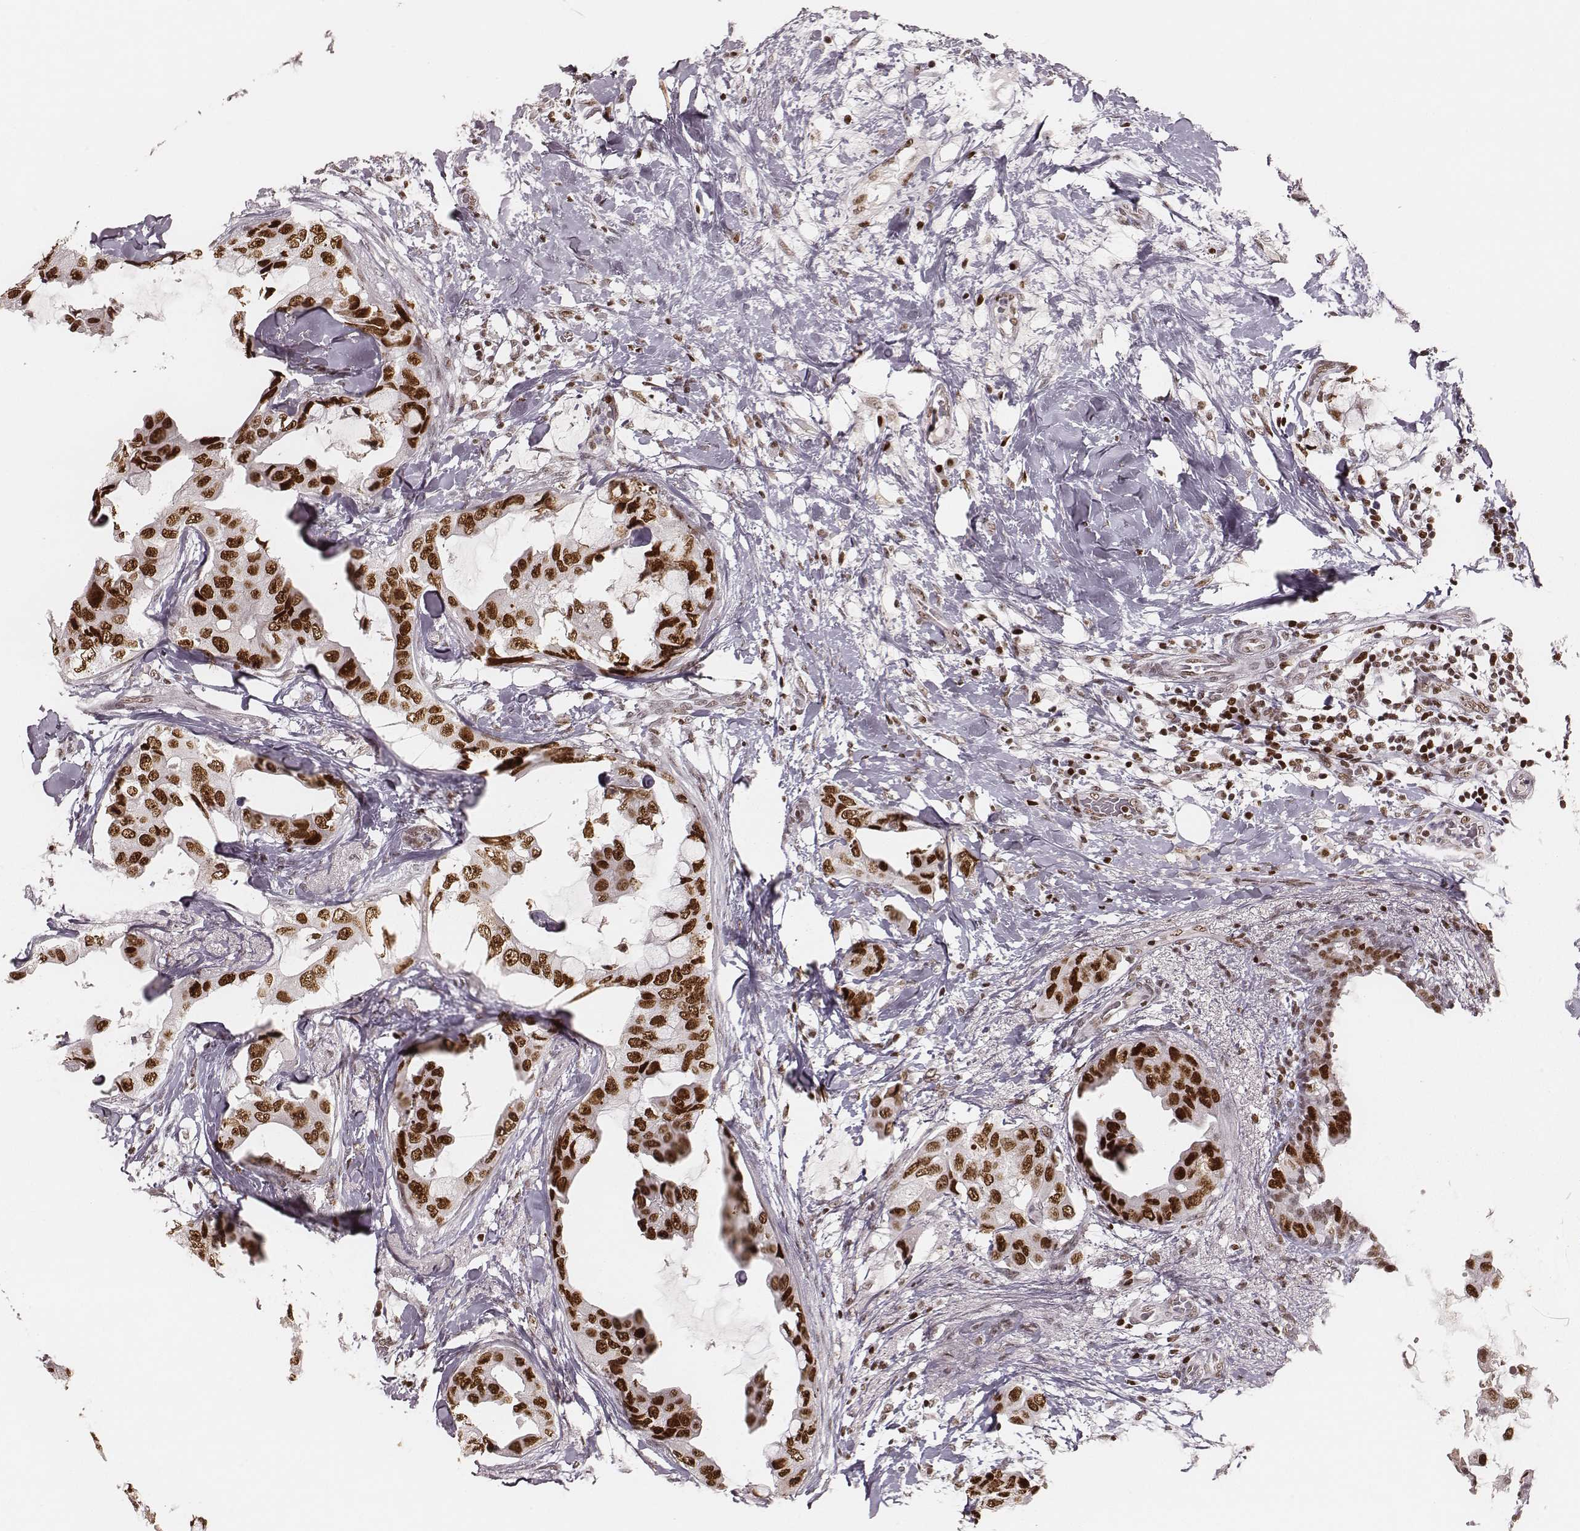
{"staining": {"intensity": "strong", "quantity": ">75%", "location": "nuclear"}, "tissue": "breast cancer", "cell_type": "Tumor cells", "image_type": "cancer", "snomed": [{"axis": "morphology", "description": "Normal tissue, NOS"}, {"axis": "morphology", "description": "Duct carcinoma"}, {"axis": "topography", "description": "Breast"}], "caption": "Tumor cells demonstrate high levels of strong nuclear staining in about >75% of cells in human breast cancer.", "gene": "PARP1", "patient": {"sex": "female", "age": 40}}